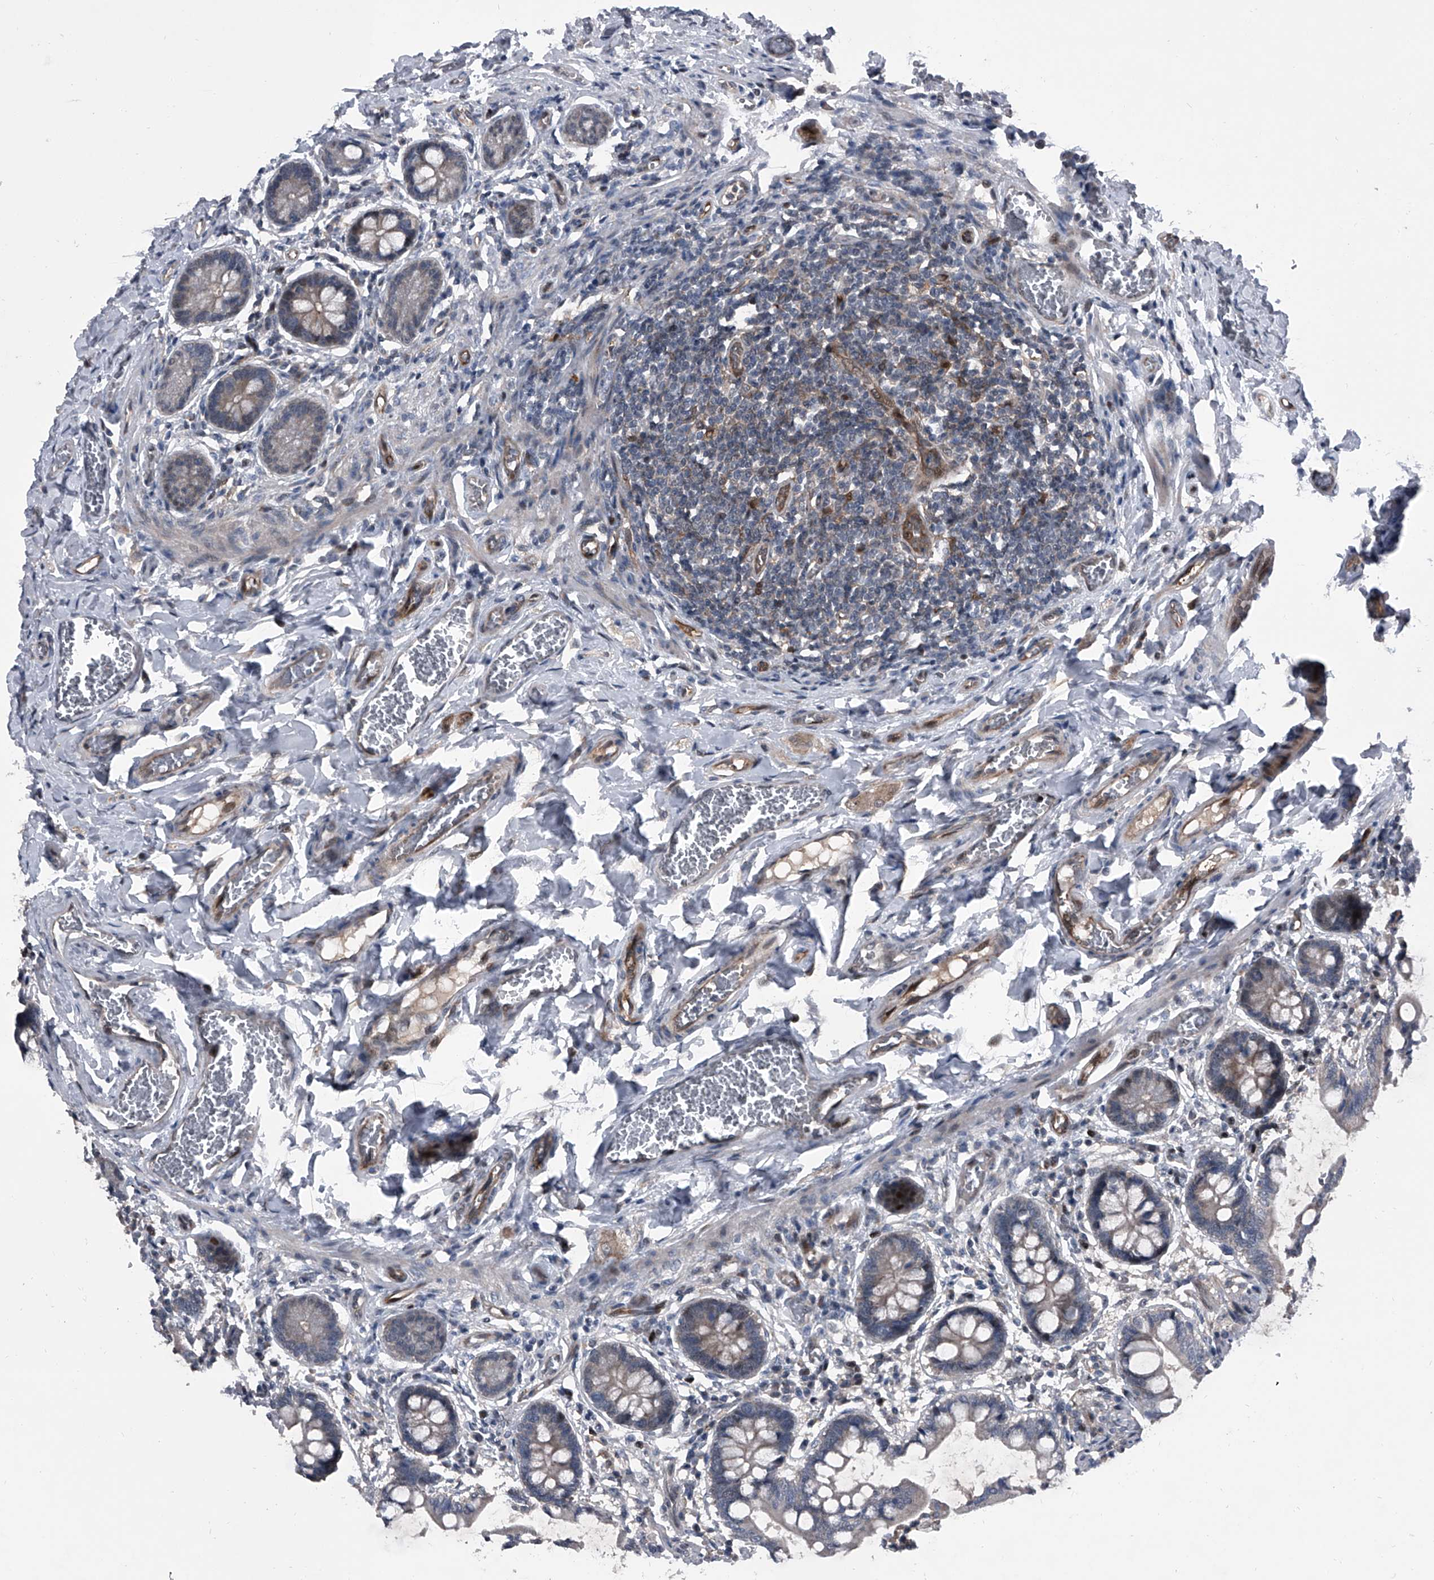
{"staining": {"intensity": "weak", "quantity": "25%-75%", "location": "cytoplasmic/membranous"}, "tissue": "small intestine", "cell_type": "Glandular cells", "image_type": "normal", "snomed": [{"axis": "morphology", "description": "Normal tissue, NOS"}, {"axis": "topography", "description": "Small intestine"}], "caption": "About 25%-75% of glandular cells in unremarkable human small intestine reveal weak cytoplasmic/membranous protein positivity as visualized by brown immunohistochemical staining.", "gene": "ELK4", "patient": {"sex": "male", "age": 52}}